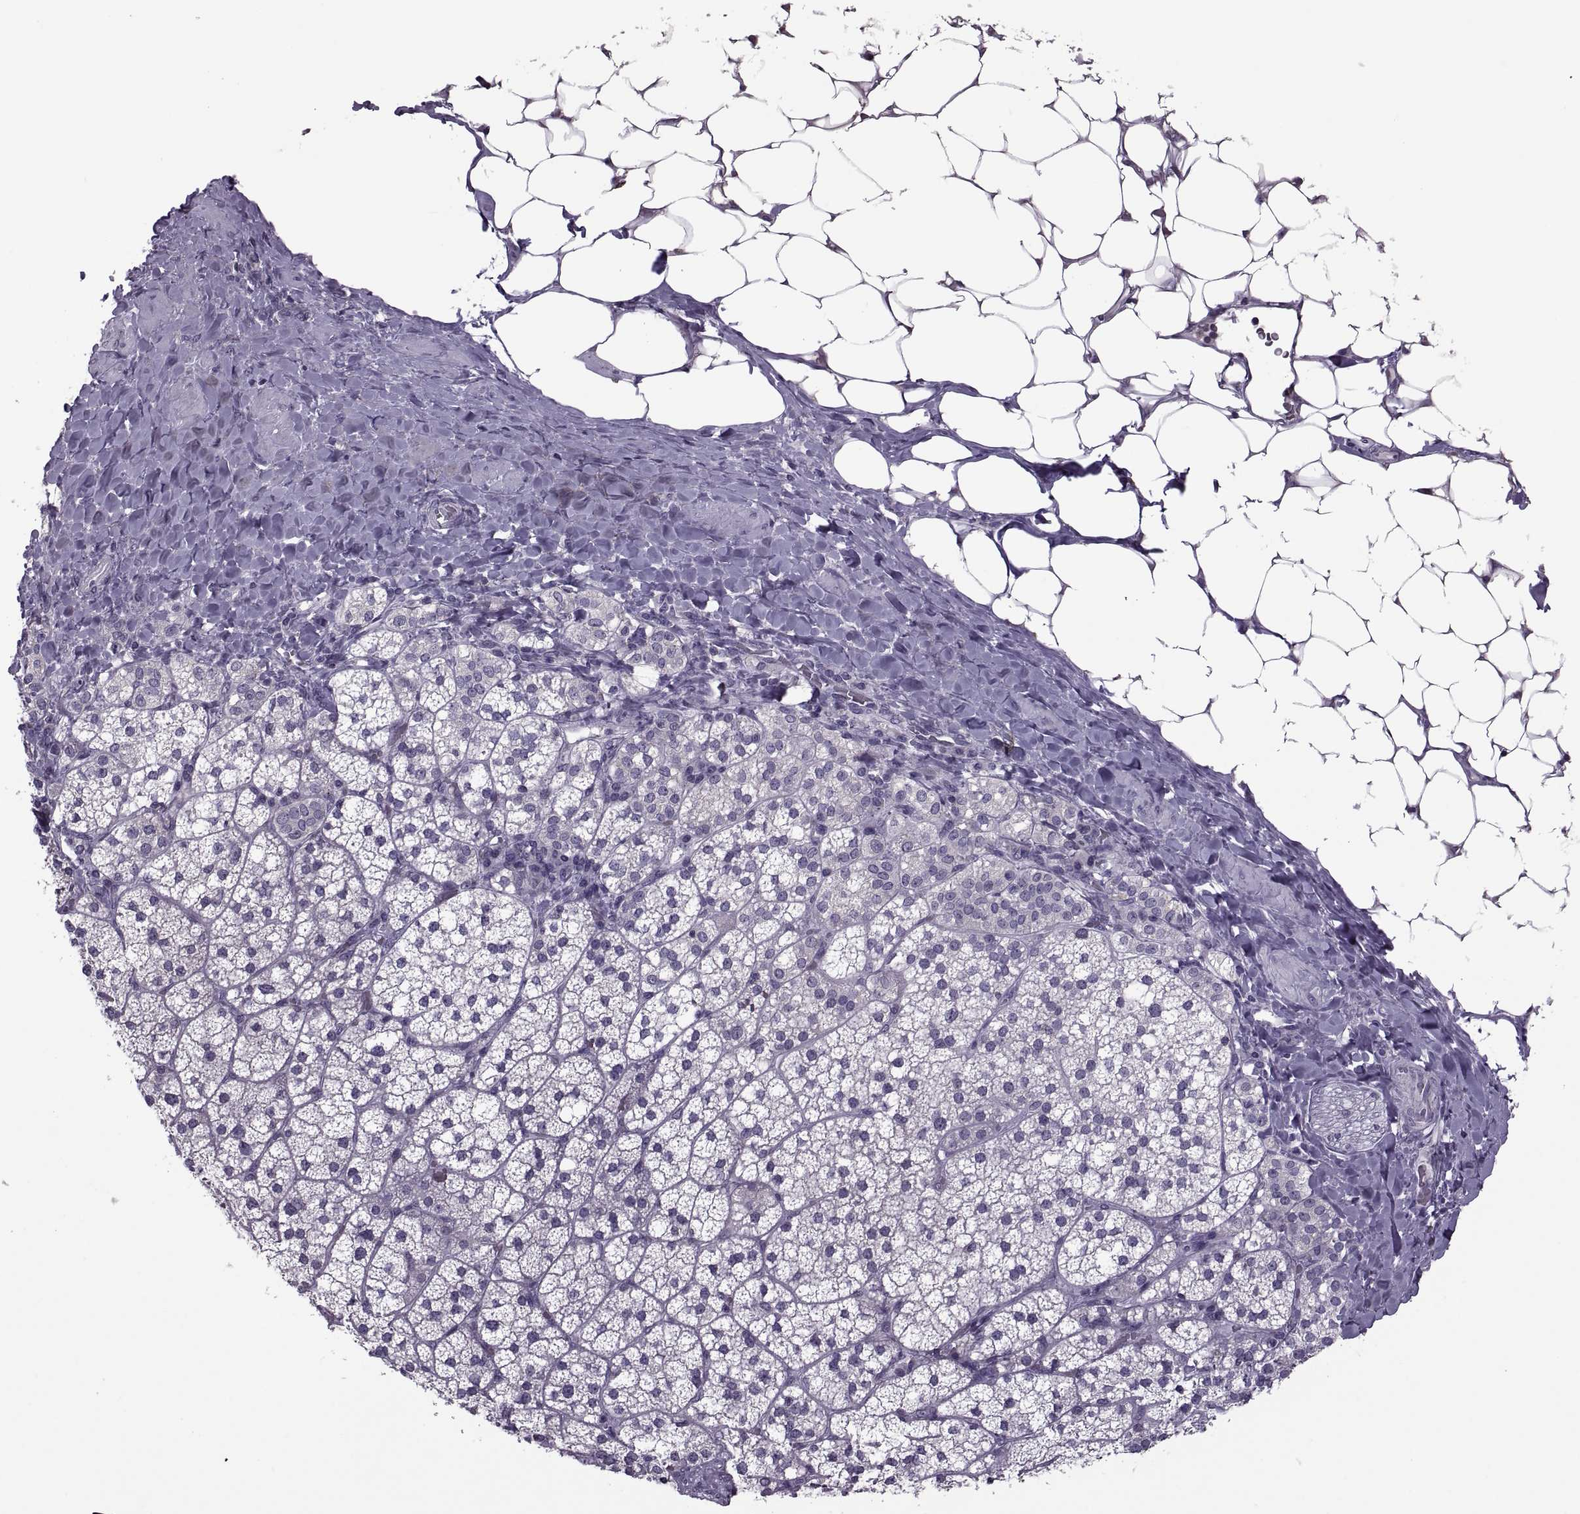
{"staining": {"intensity": "negative", "quantity": "none", "location": "none"}, "tissue": "adrenal gland", "cell_type": "Glandular cells", "image_type": "normal", "snomed": [{"axis": "morphology", "description": "Normal tissue, NOS"}, {"axis": "topography", "description": "Adrenal gland"}], "caption": "This is an immunohistochemistry photomicrograph of benign adrenal gland. There is no expression in glandular cells.", "gene": "PABPC1", "patient": {"sex": "male", "age": 53}}